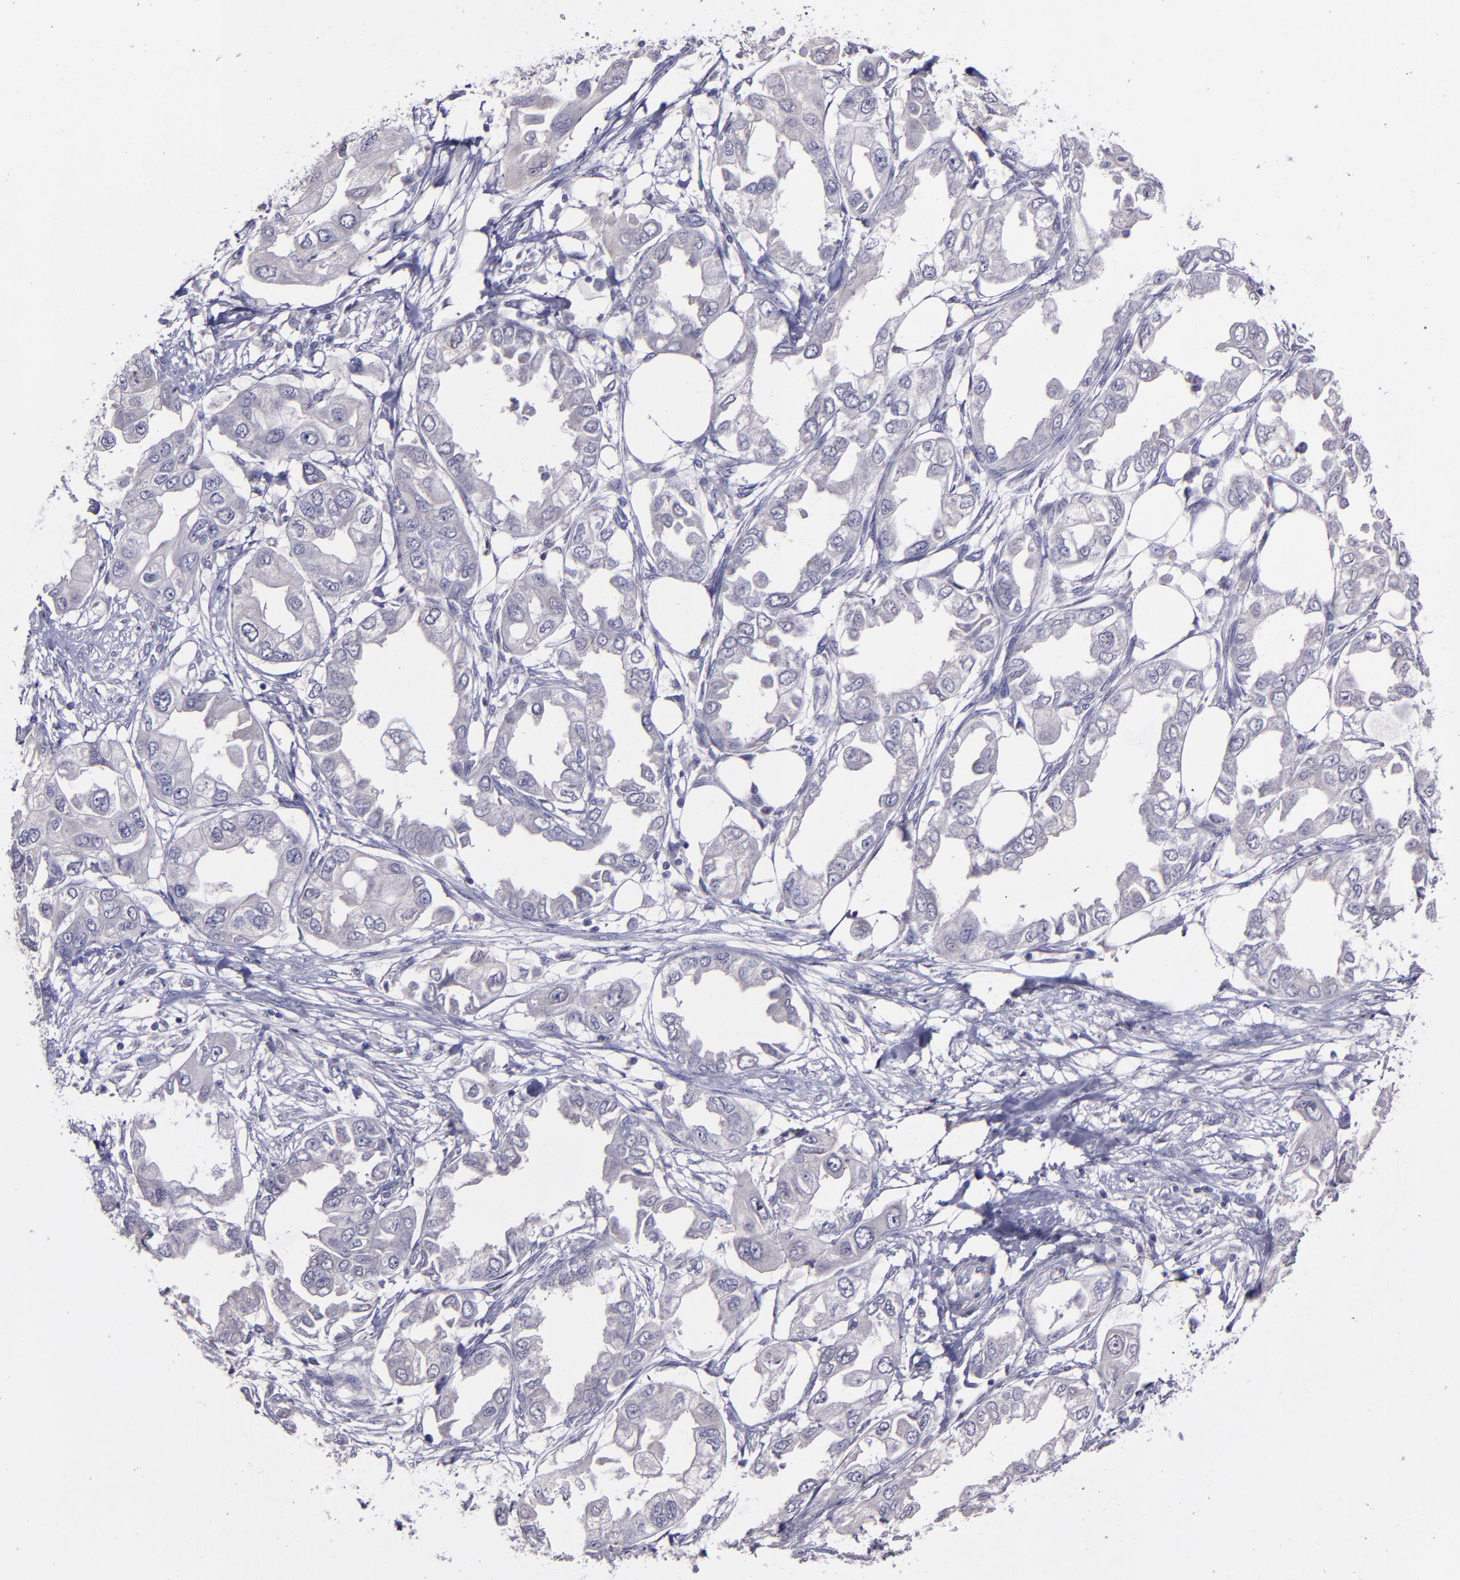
{"staining": {"intensity": "negative", "quantity": "none", "location": "none"}, "tissue": "endometrial cancer", "cell_type": "Tumor cells", "image_type": "cancer", "snomed": [{"axis": "morphology", "description": "Adenocarcinoma, NOS"}, {"axis": "topography", "description": "Endometrium"}], "caption": "High power microscopy micrograph of an immunohistochemistry histopathology image of adenocarcinoma (endometrial), revealing no significant expression in tumor cells. (Immunohistochemistry, brightfield microscopy, high magnification).", "gene": "MASP1", "patient": {"sex": "female", "age": 67}}